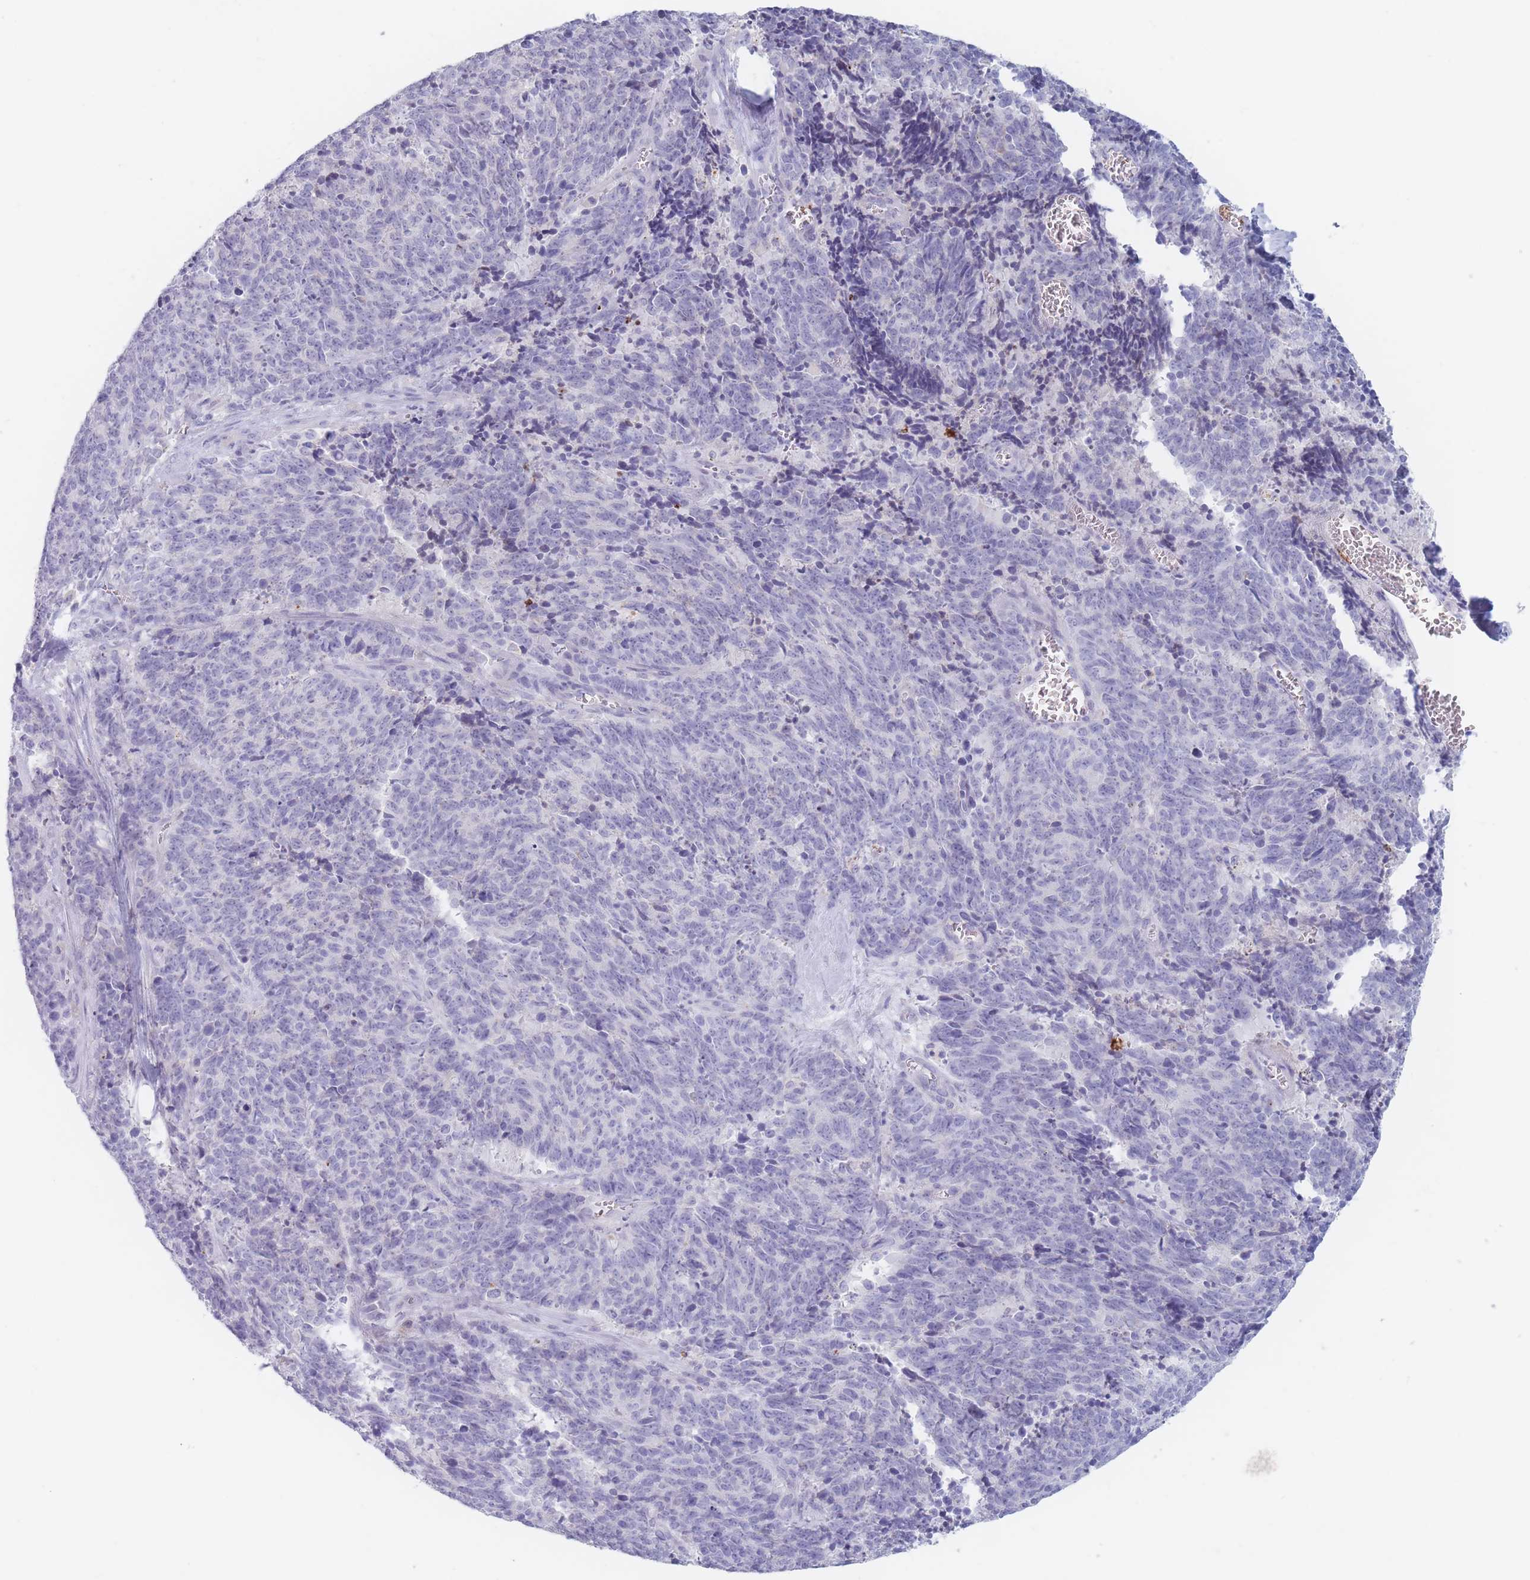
{"staining": {"intensity": "negative", "quantity": "none", "location": "none"}, "tissue": "cervical cancer", "cell_type": "Tumor cells", "image_type": "cancer", "snomed": [{"axis": "morphology", "description": "Squamous cell carcinoma, NOS"}, {"axis": "topography", "description": "Cervix"}], "caption": "Histopathology image shows no significant protein positivity in tumor cells of cervical squamous cell carcinoma. The staining was performed using DAB to visualize the protein expression in brown, while the nuclei were stained in blue with hematoxylin (Magnification: 20x).", "gene": "ATP1A3", "patient": {"sex": "female", "age": 29}}